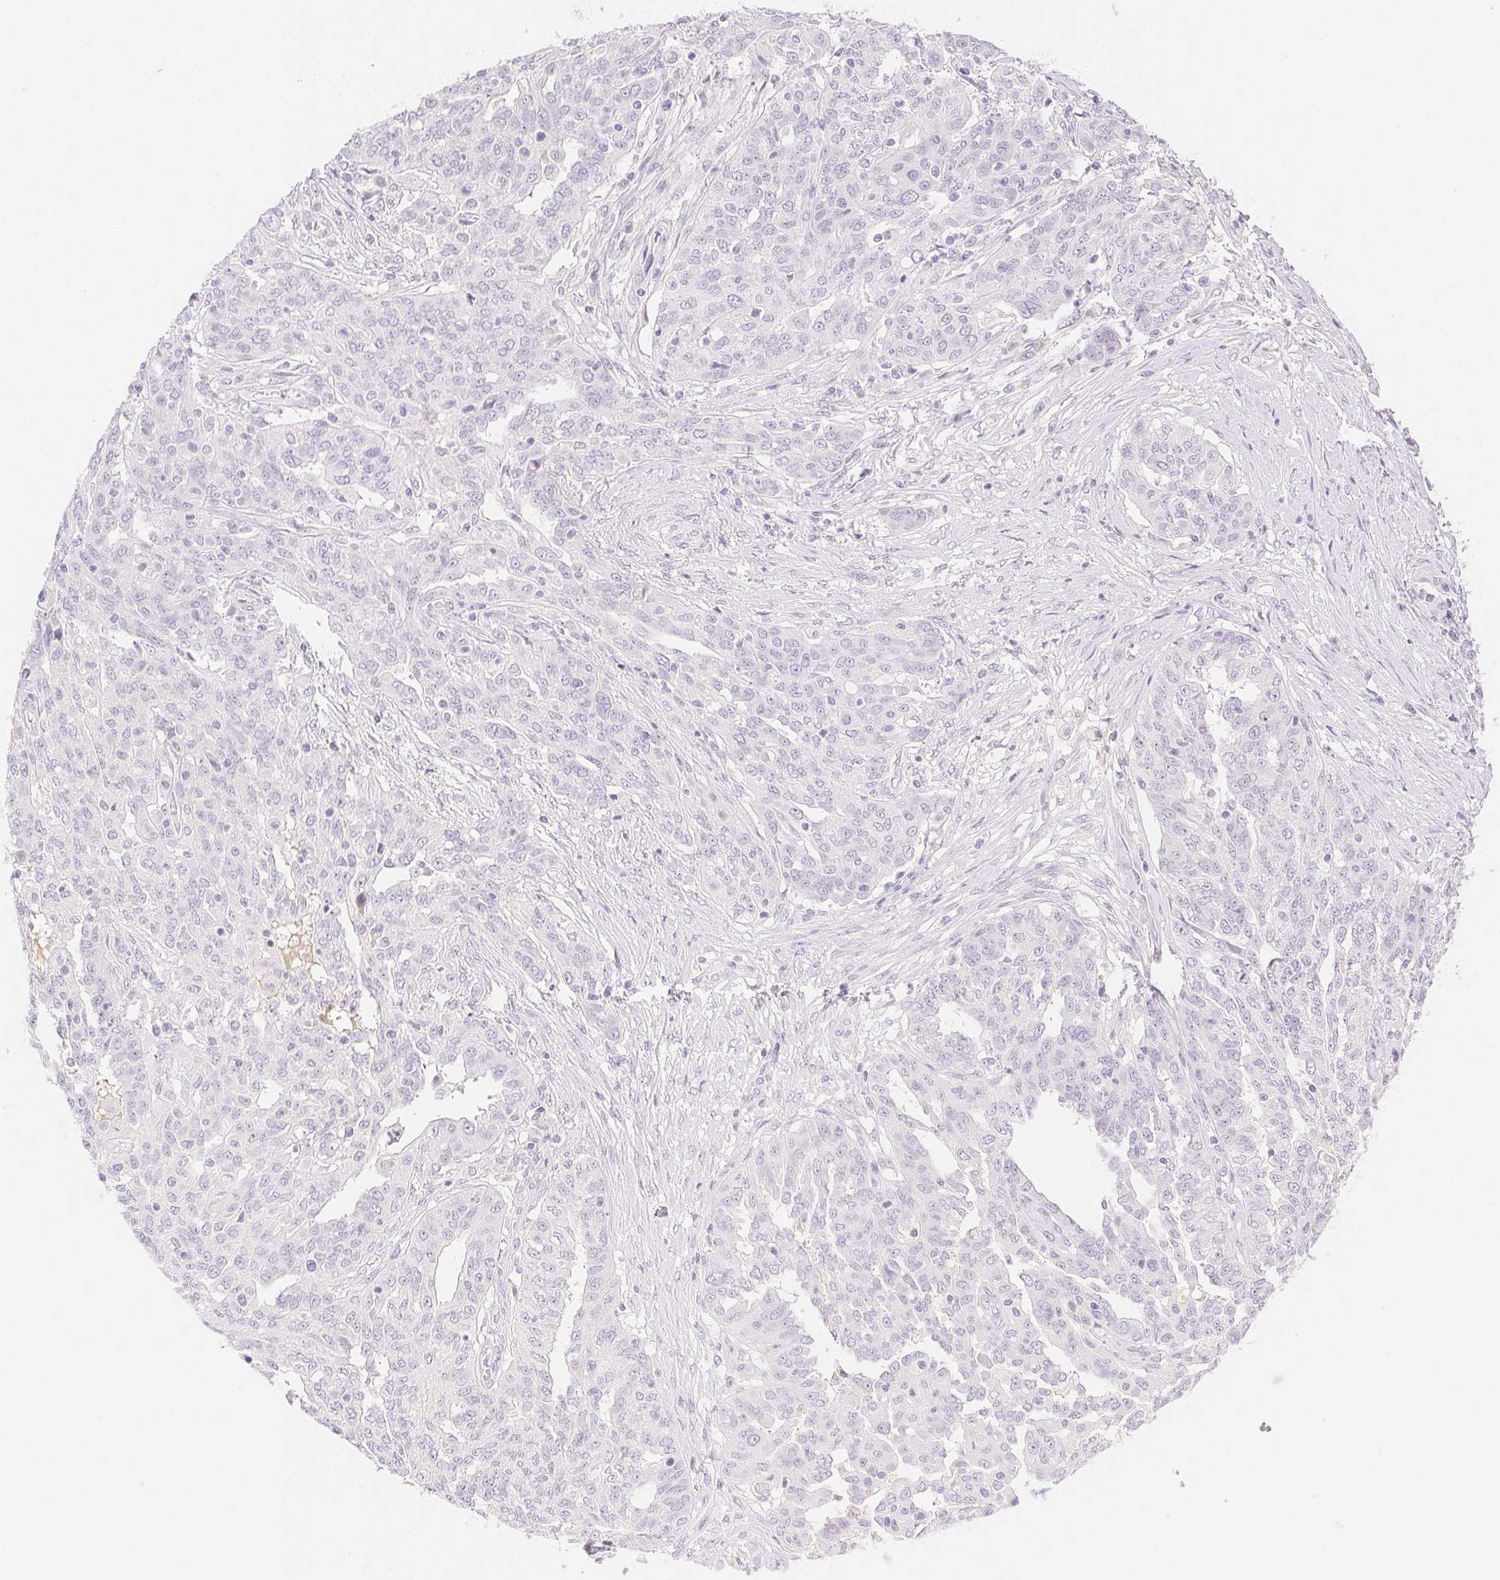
{"staining": {"intensity": "negative", "quantity": "none", "location": "none"}, "tissue": "ovarian cancer", "cell_type": "Tumor cells", "image_type": "cancer", "snomed": [{"axis": "morphology", "description": "Cystadenocarcinoma, serous, NOS"}, {"axis": "topography", "description": "Ovary"}], "caption": "Tumor cells are negative for protein expression in human ovarian cancer (serous cystadenocarcinoma).", "gene": "SPACA4", "patient": {"sex": "female", "age": 67}}